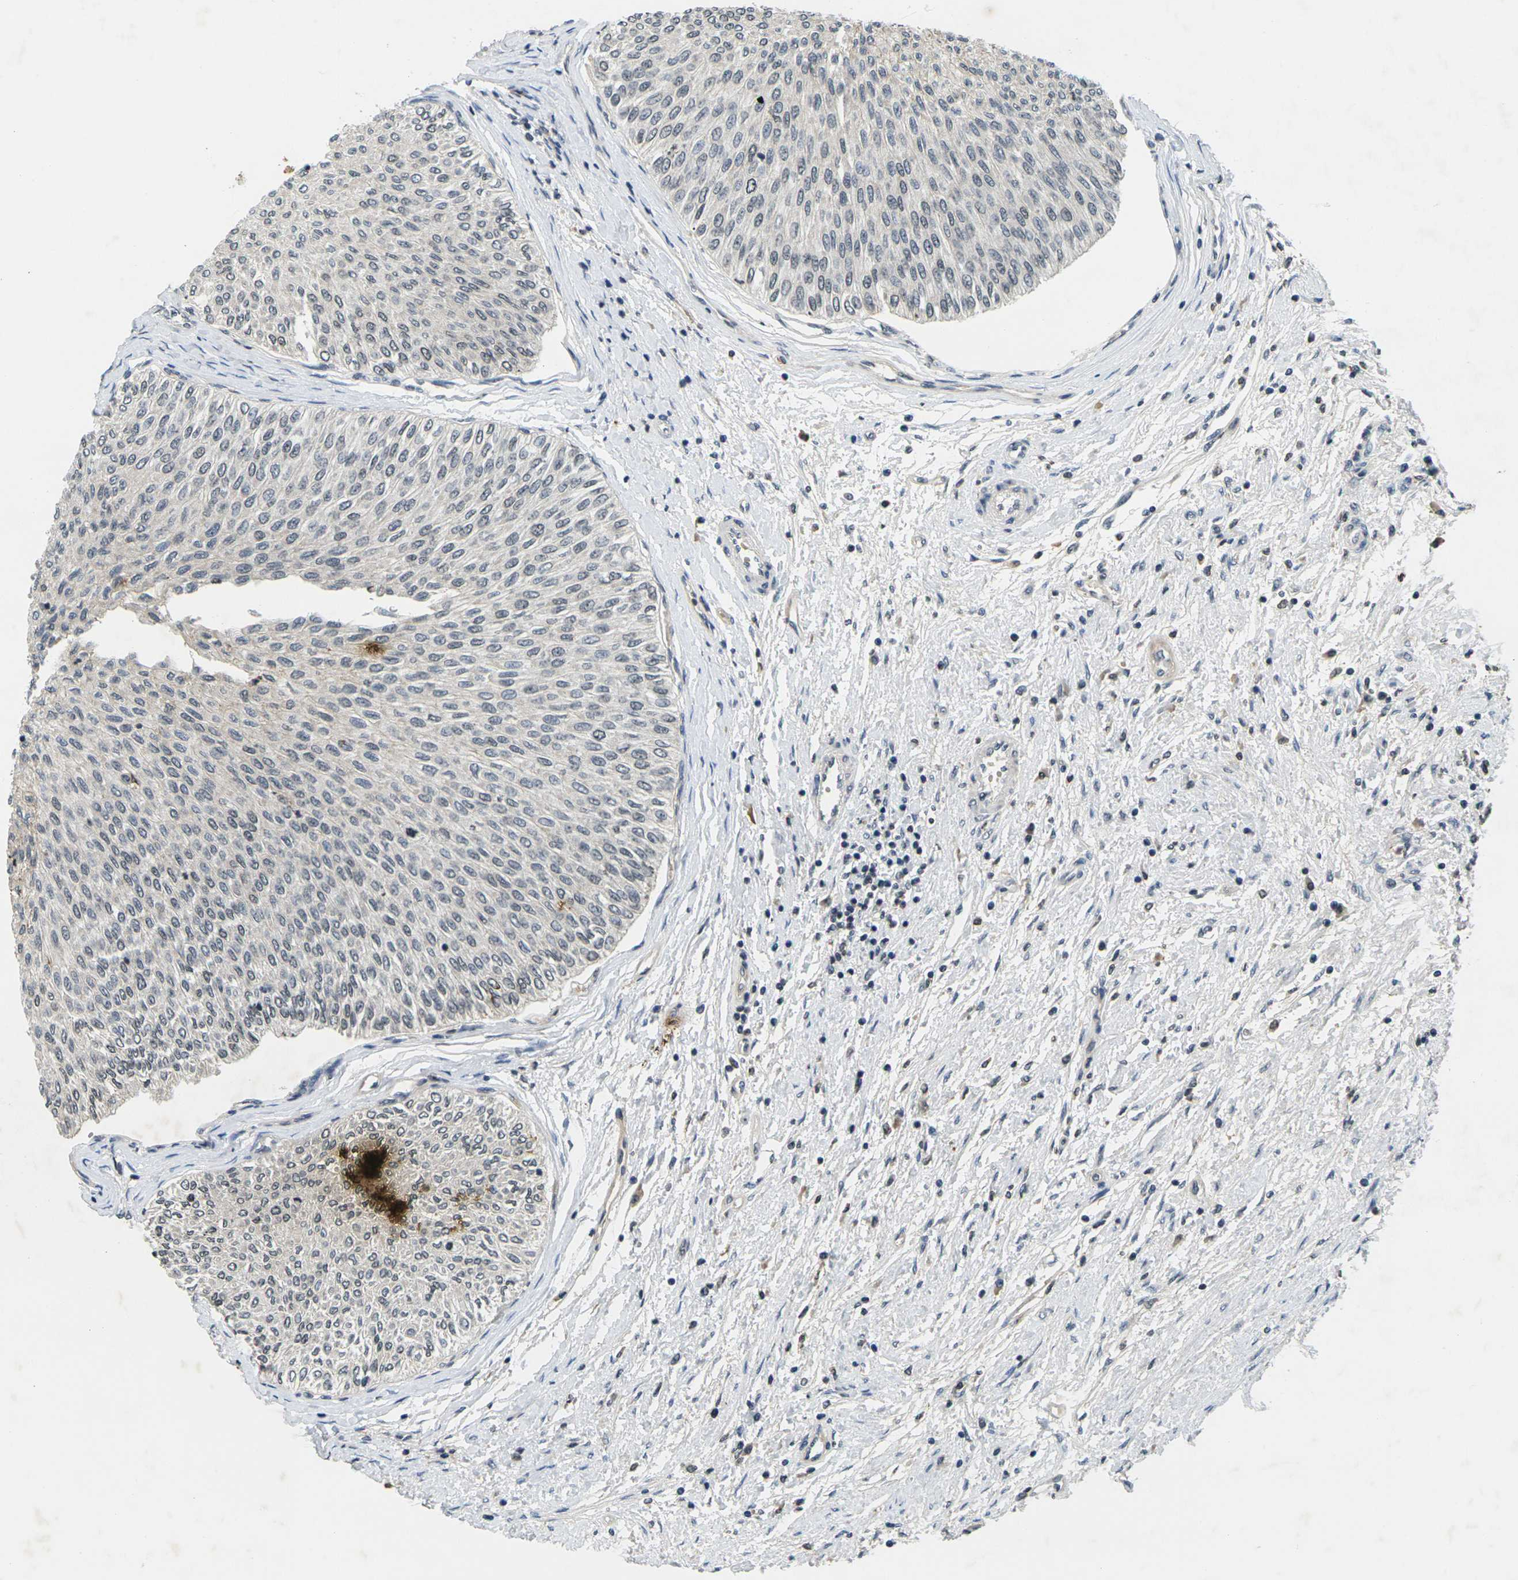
{"staining": {"intensity": "negative", "quantity": "none", "location": "none"}, "tissue": "urothelial cancer", "cell_type": "Tumor cells", "image_type": "cancer", "snomed": [{"axis": "morphology", "description": "Urothelial carcinoma, Low grade"}, {"axis": "topography", "description": "Urinary bladder"}], "caption": "Protein analysis of low-grade urothelial carcinoma displays no significant staining in tumor cells. The staining was performed using DAB (3,3'-diaminobenzidine) to visualize the protein expression in brown, while the nuclei were stained in blue with hematoxylin (Magnification: 20x).", "gene": "C1QC", "patient": {"sex": "male", "age": 78}}